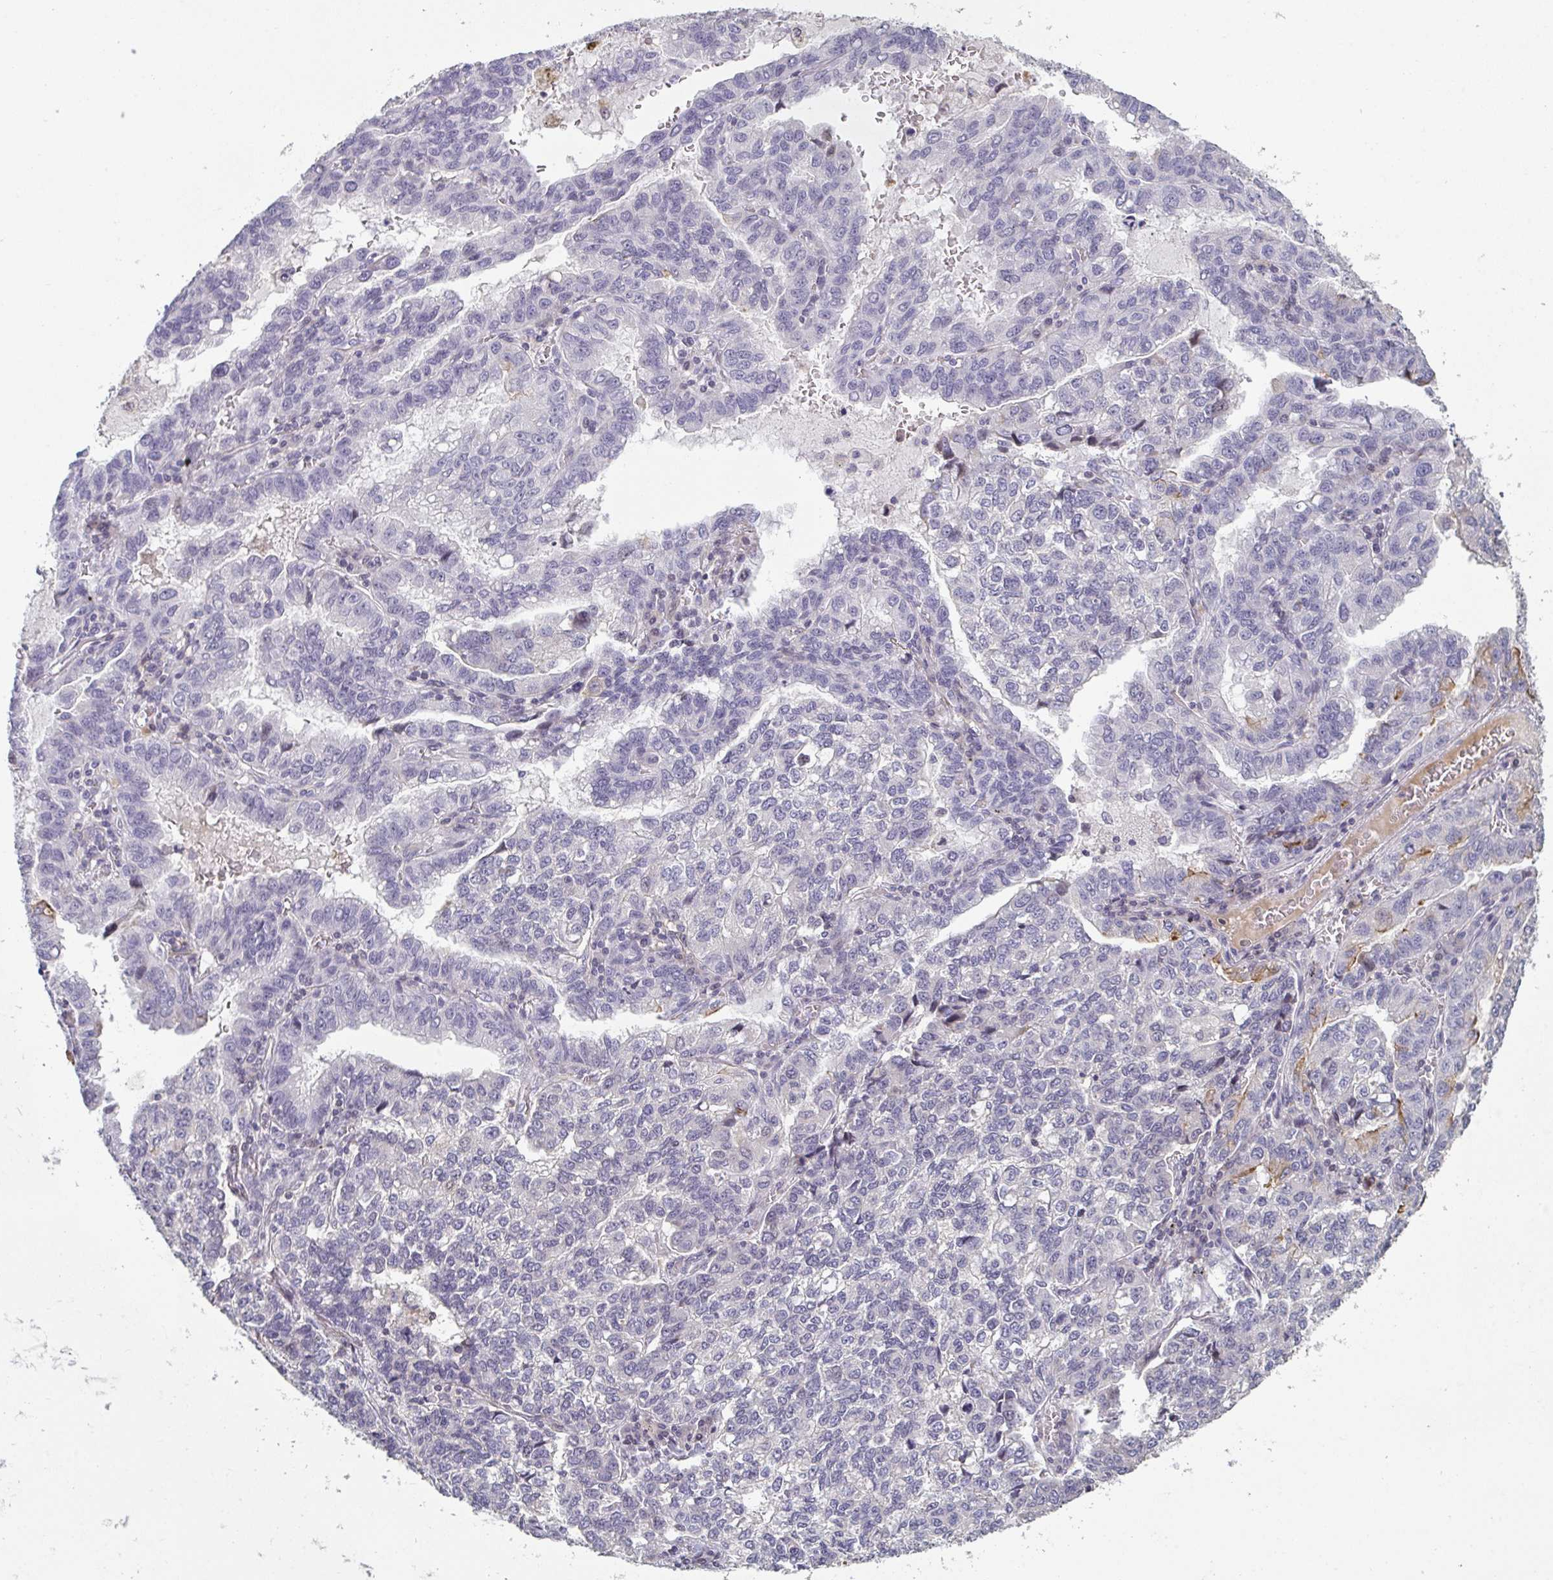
{"staining": {"intensity": "negative", "quantity": "none", "location": "none"}, "tissue": "lung cancer", "cell_type": "Tumor cells", "image_type": "cancer", "snomed": [{"axis": "morphology", "description": "Adenocarcinoma, NOS"}, {"axis": "topography", "description": "Lymph node"}, {"axis": "topography", "description": "Lung"}], "caption": "Tumor cells show no significant staining in adenocarcinoma (lung). The staining is performed using DAB brown chromogen with nuclei counter-stained in using hematoxylin.", "gene": "A1CF", "patient": {"sex": "male", "age": 66}}